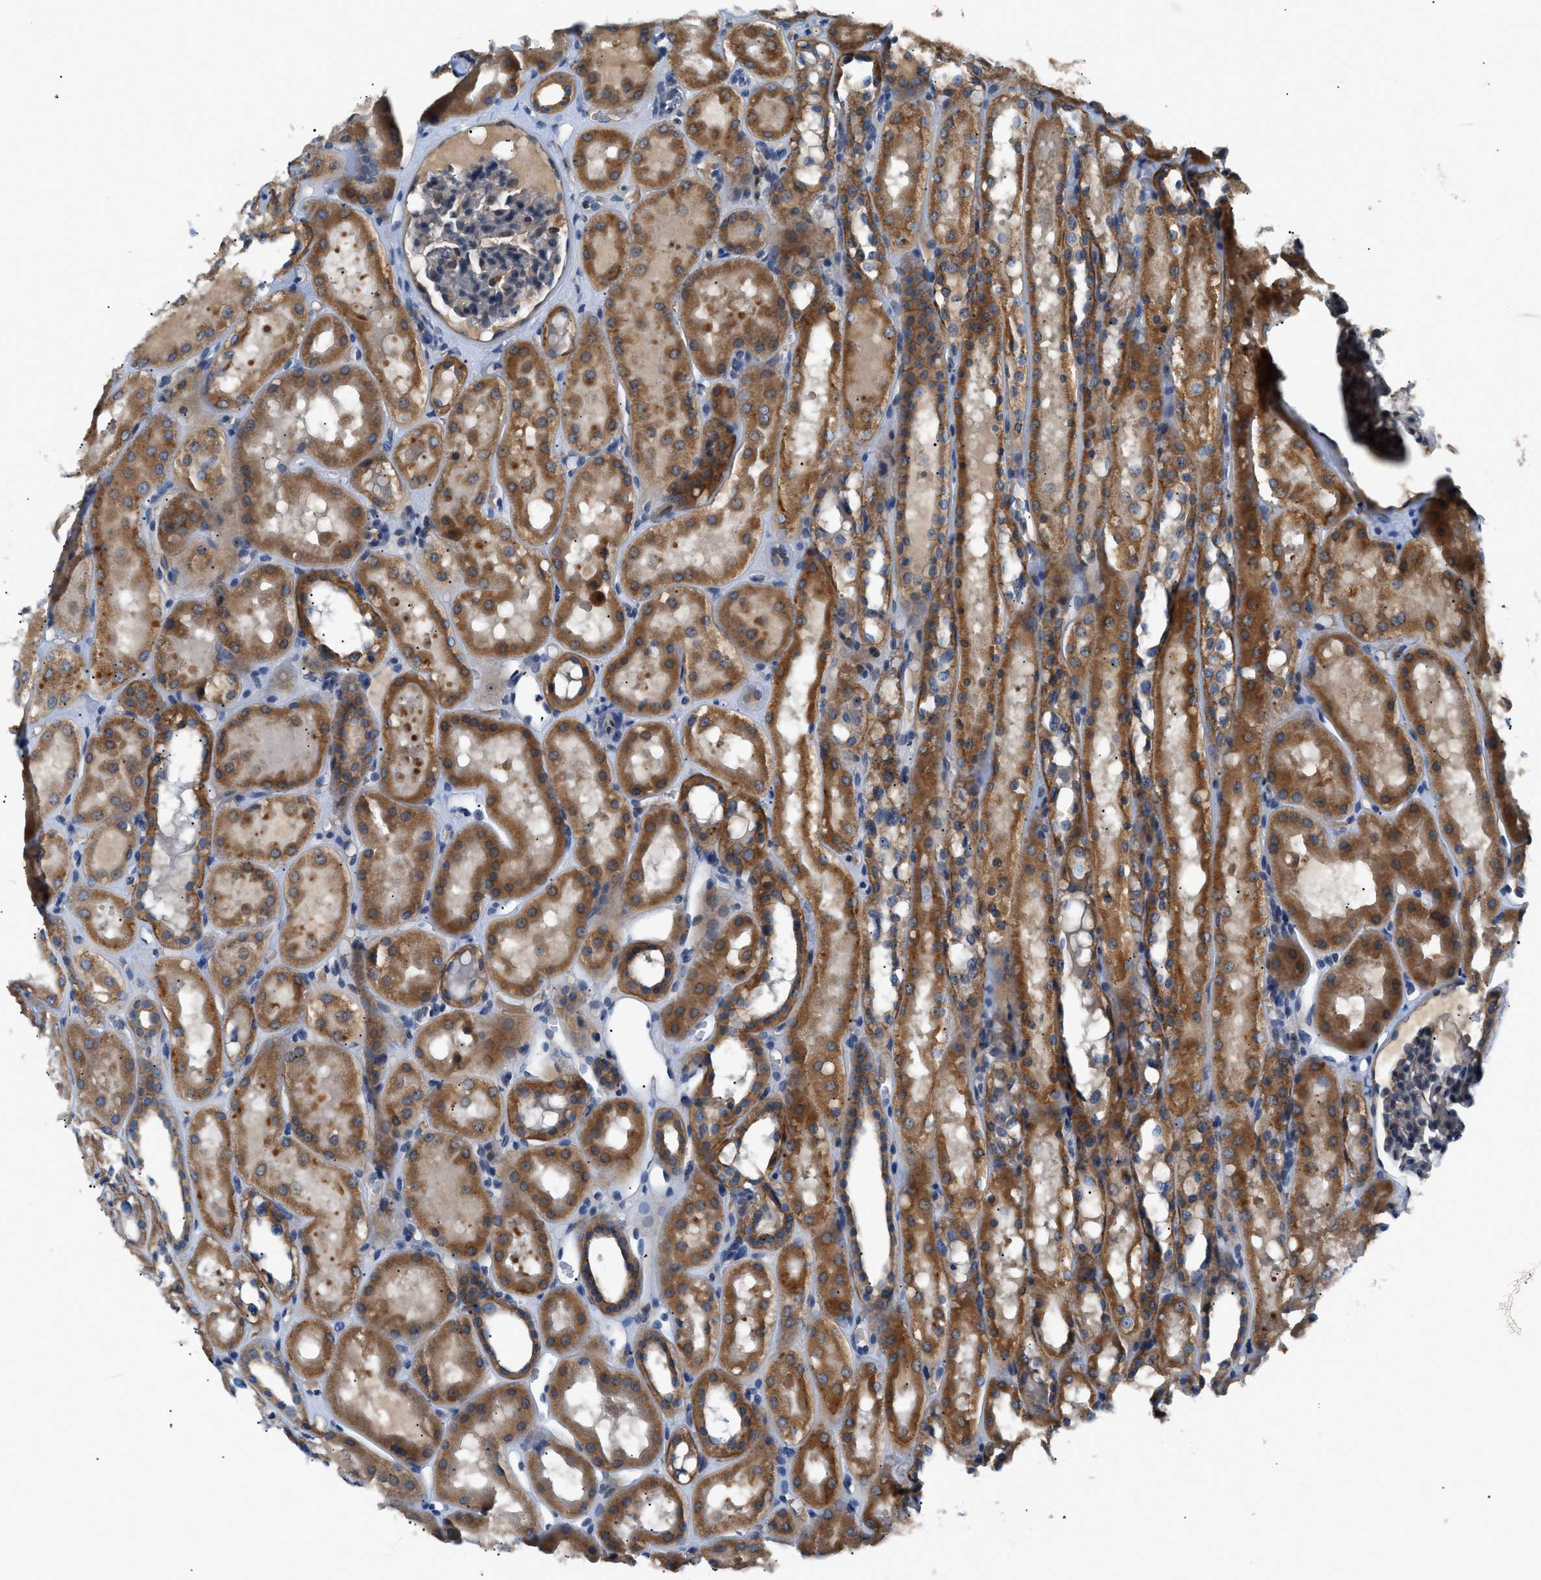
{"staining": {"intensity": "negative", "quantity": "none", "location": "none"}, "tissue": "kidney", "cell_type": "Cells in glomeruli", "image_type": "normal", "snomed": [{"axis": "morphology", "description": "Normal tissue, NOS"}, {"axis": "topography", "description": "Kidney"}, {"axis": "topography", "description": "Urinary bladder"}], "caption": "Immunohistochemistry (IHC) of unremarkable human kidney shows no staining in cells in glomeruli.", "gene": "ZDHHC24", "patient": {"sex": "male", "age": 16}}